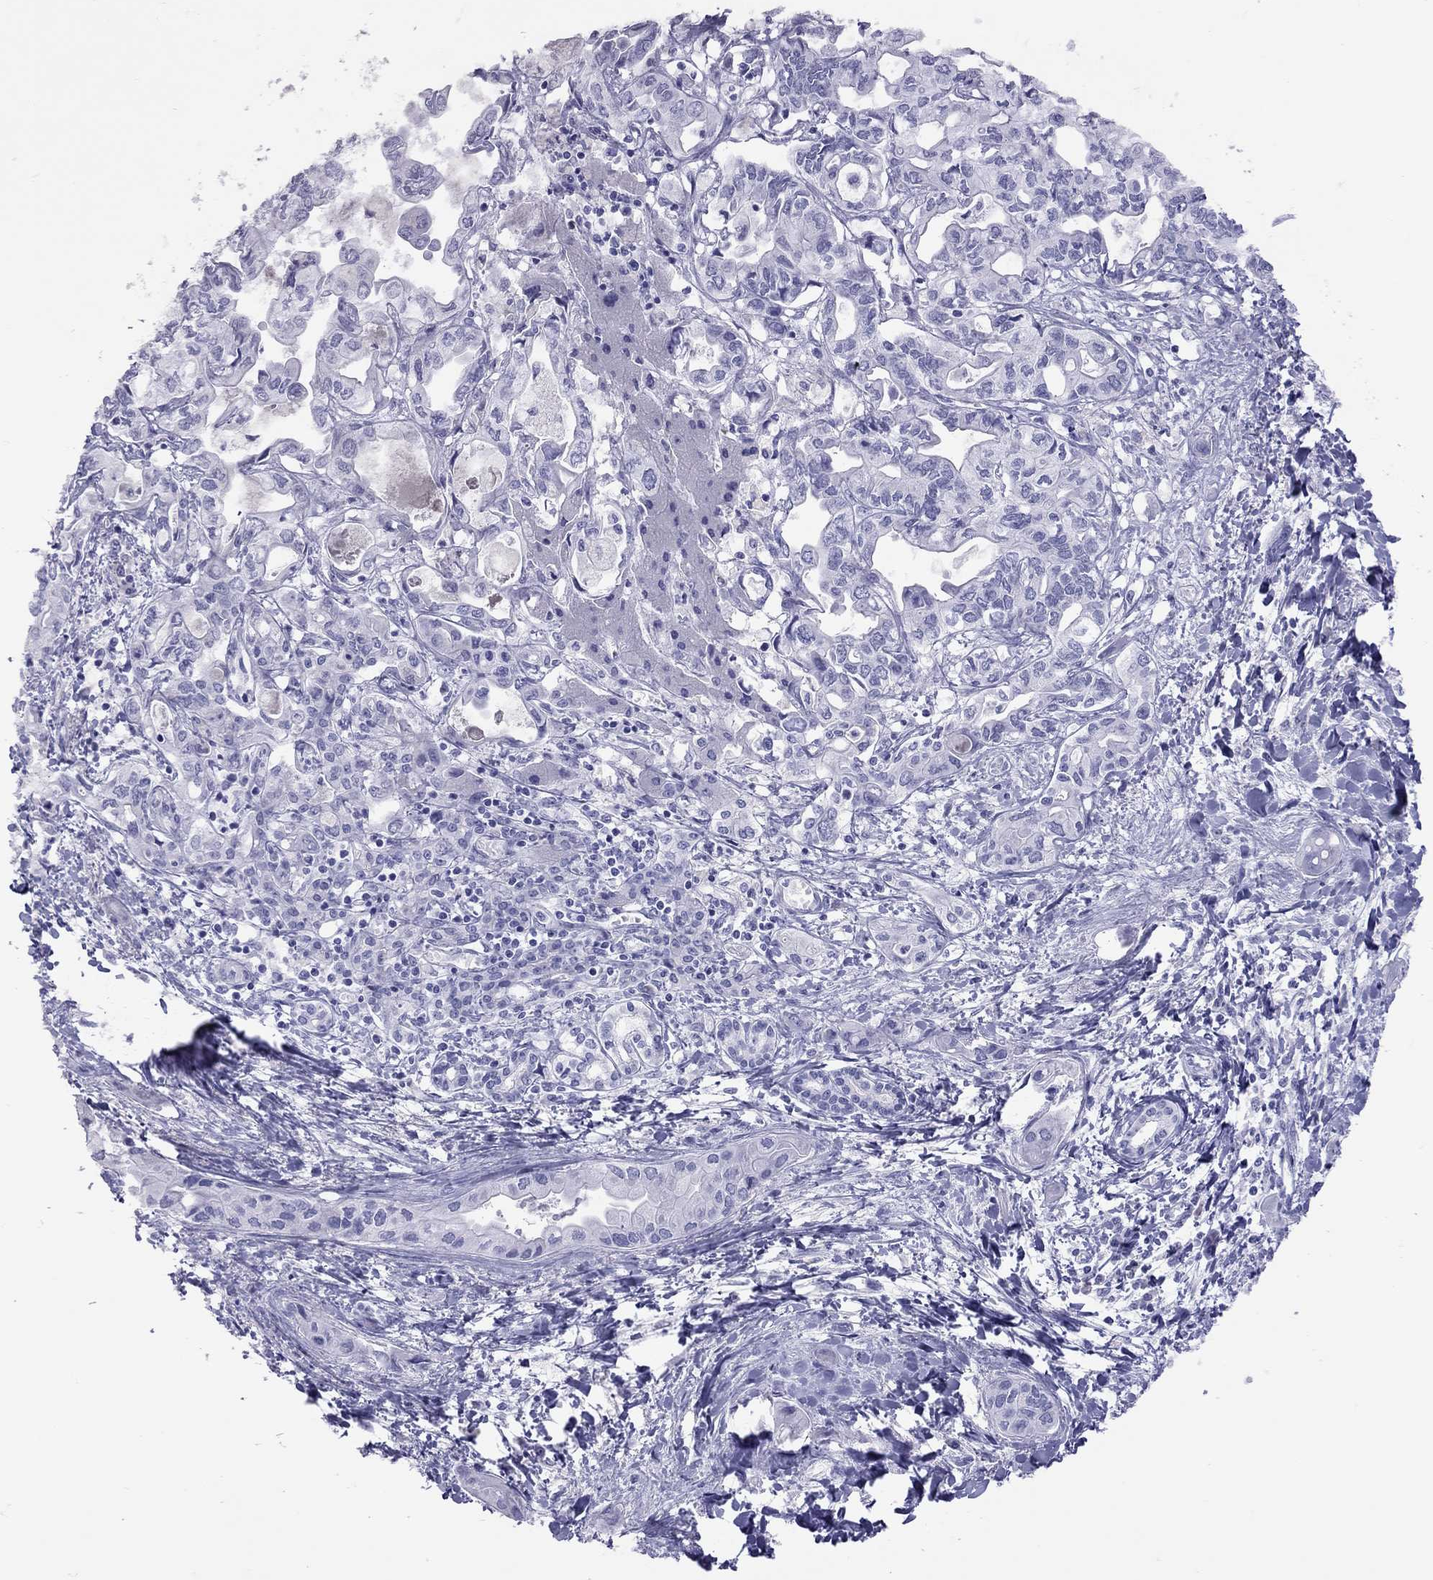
{"staining": {"intensity": "negative", "quantity": "none", "location": "none"}, "tissue": "liver cancer", "cell_type": "Tumor cells", "image_type": "cancer", "snomed": [{"axis": "morphology", "description": "Cholangiocarcinoma"}, {"axis": "topography", "description": "Liver"}], "caption": "Micrograph shows no protein positivity in tumor cells of liver cancer tissue. The staining was performed using DAB to visualize the protein expression in brown, while the nuclei were stained in blue with hematoxylin (Magnification: 20x).", "gene": "STAG3", "patient": {"sex": "female", "age": 64}}